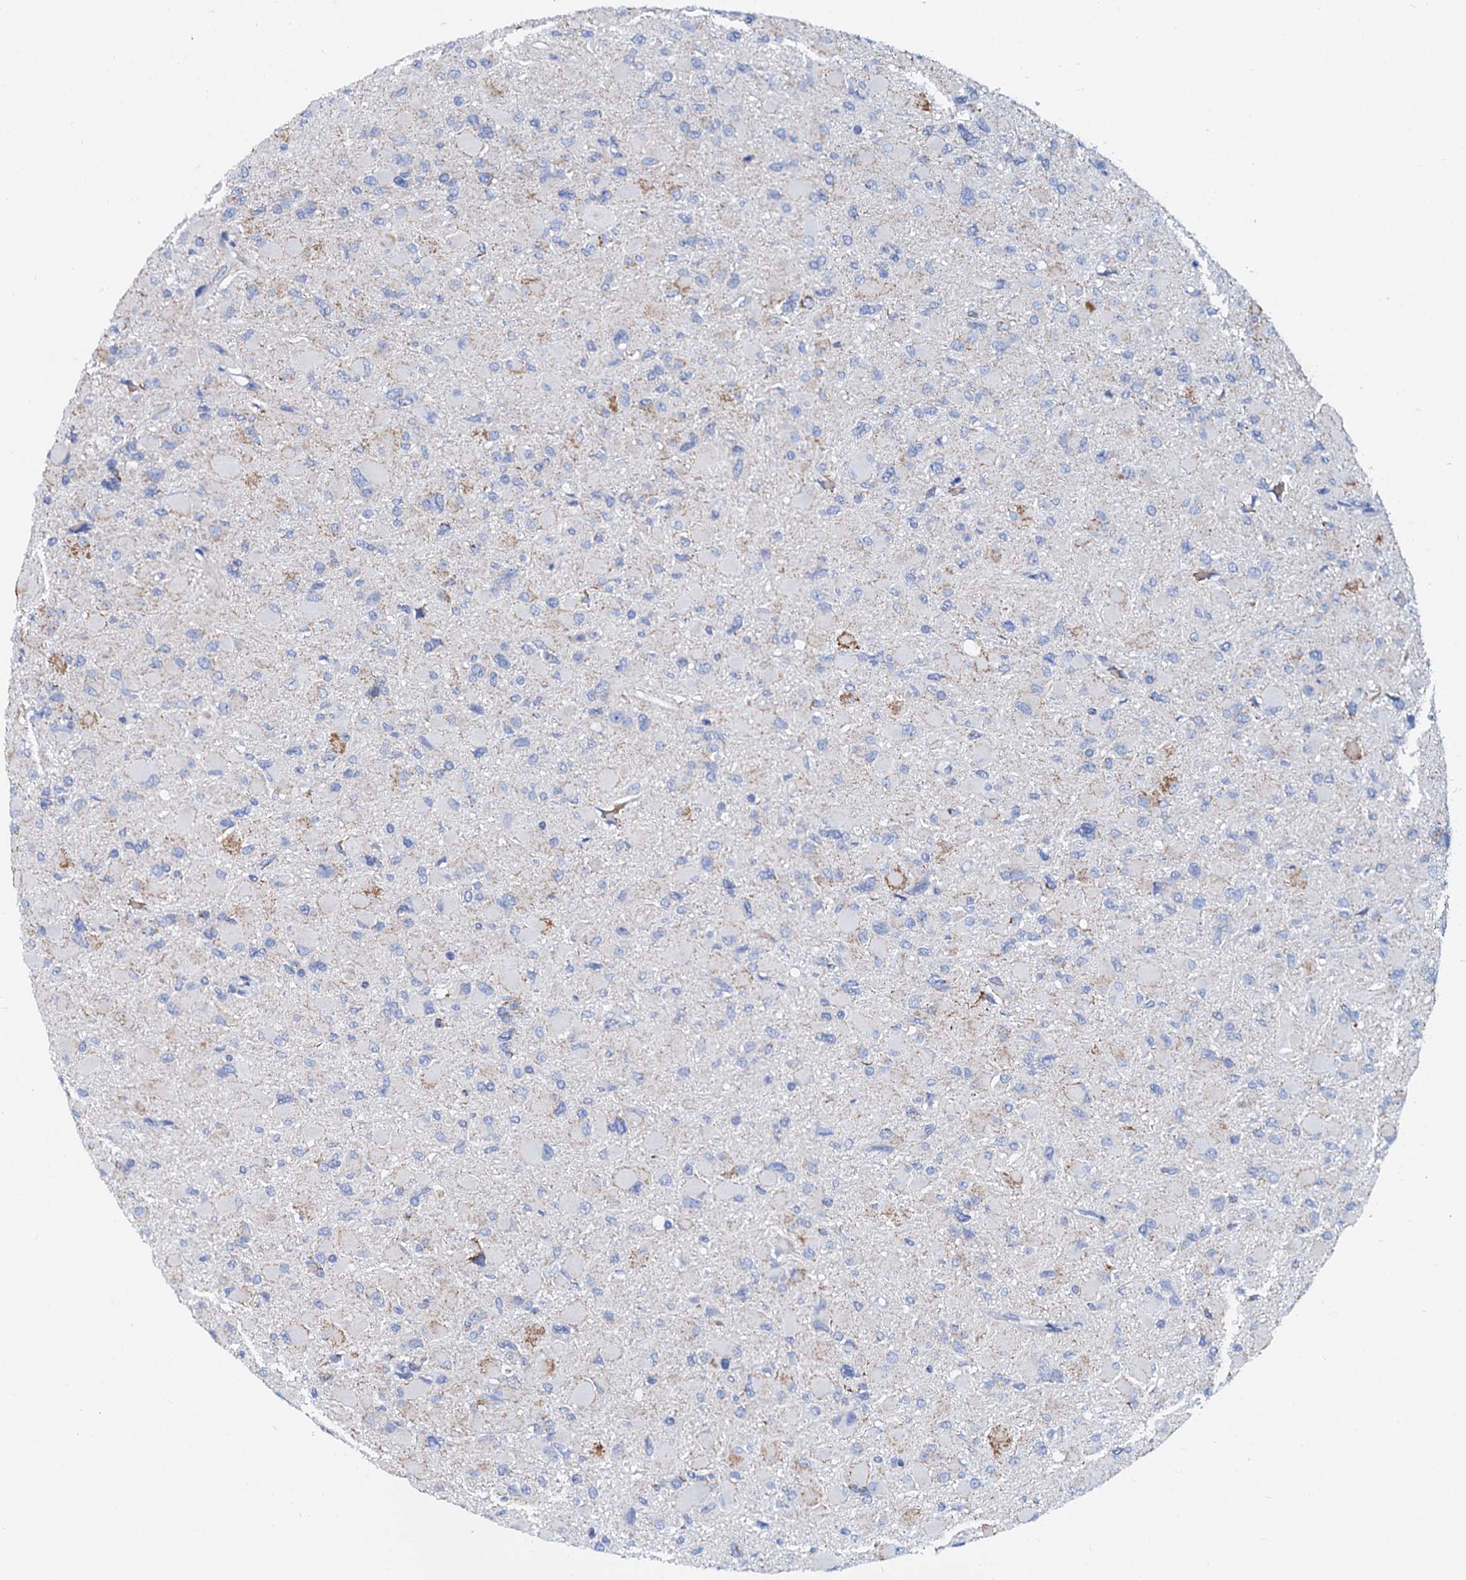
{"staining": {"intensity": "negative", "quantity": "none", "location": "none"}, "tissue": "glioma", "cell_type": "Tumor cells", "image_type": "cancer", "snomed": [{"axis": "morphology", "description": "Glioma, malignant, High grade"}, {"axis": "topography", "description": "Cerebral cortex"}], "caption": "This is an immunohistochemistry (IHC) photomicrograph of human malignant high-grade glioma. There is no staining in tumor cells.", "gene": "SLC37A4", "patient": {"sex": "female", "age": 36}}